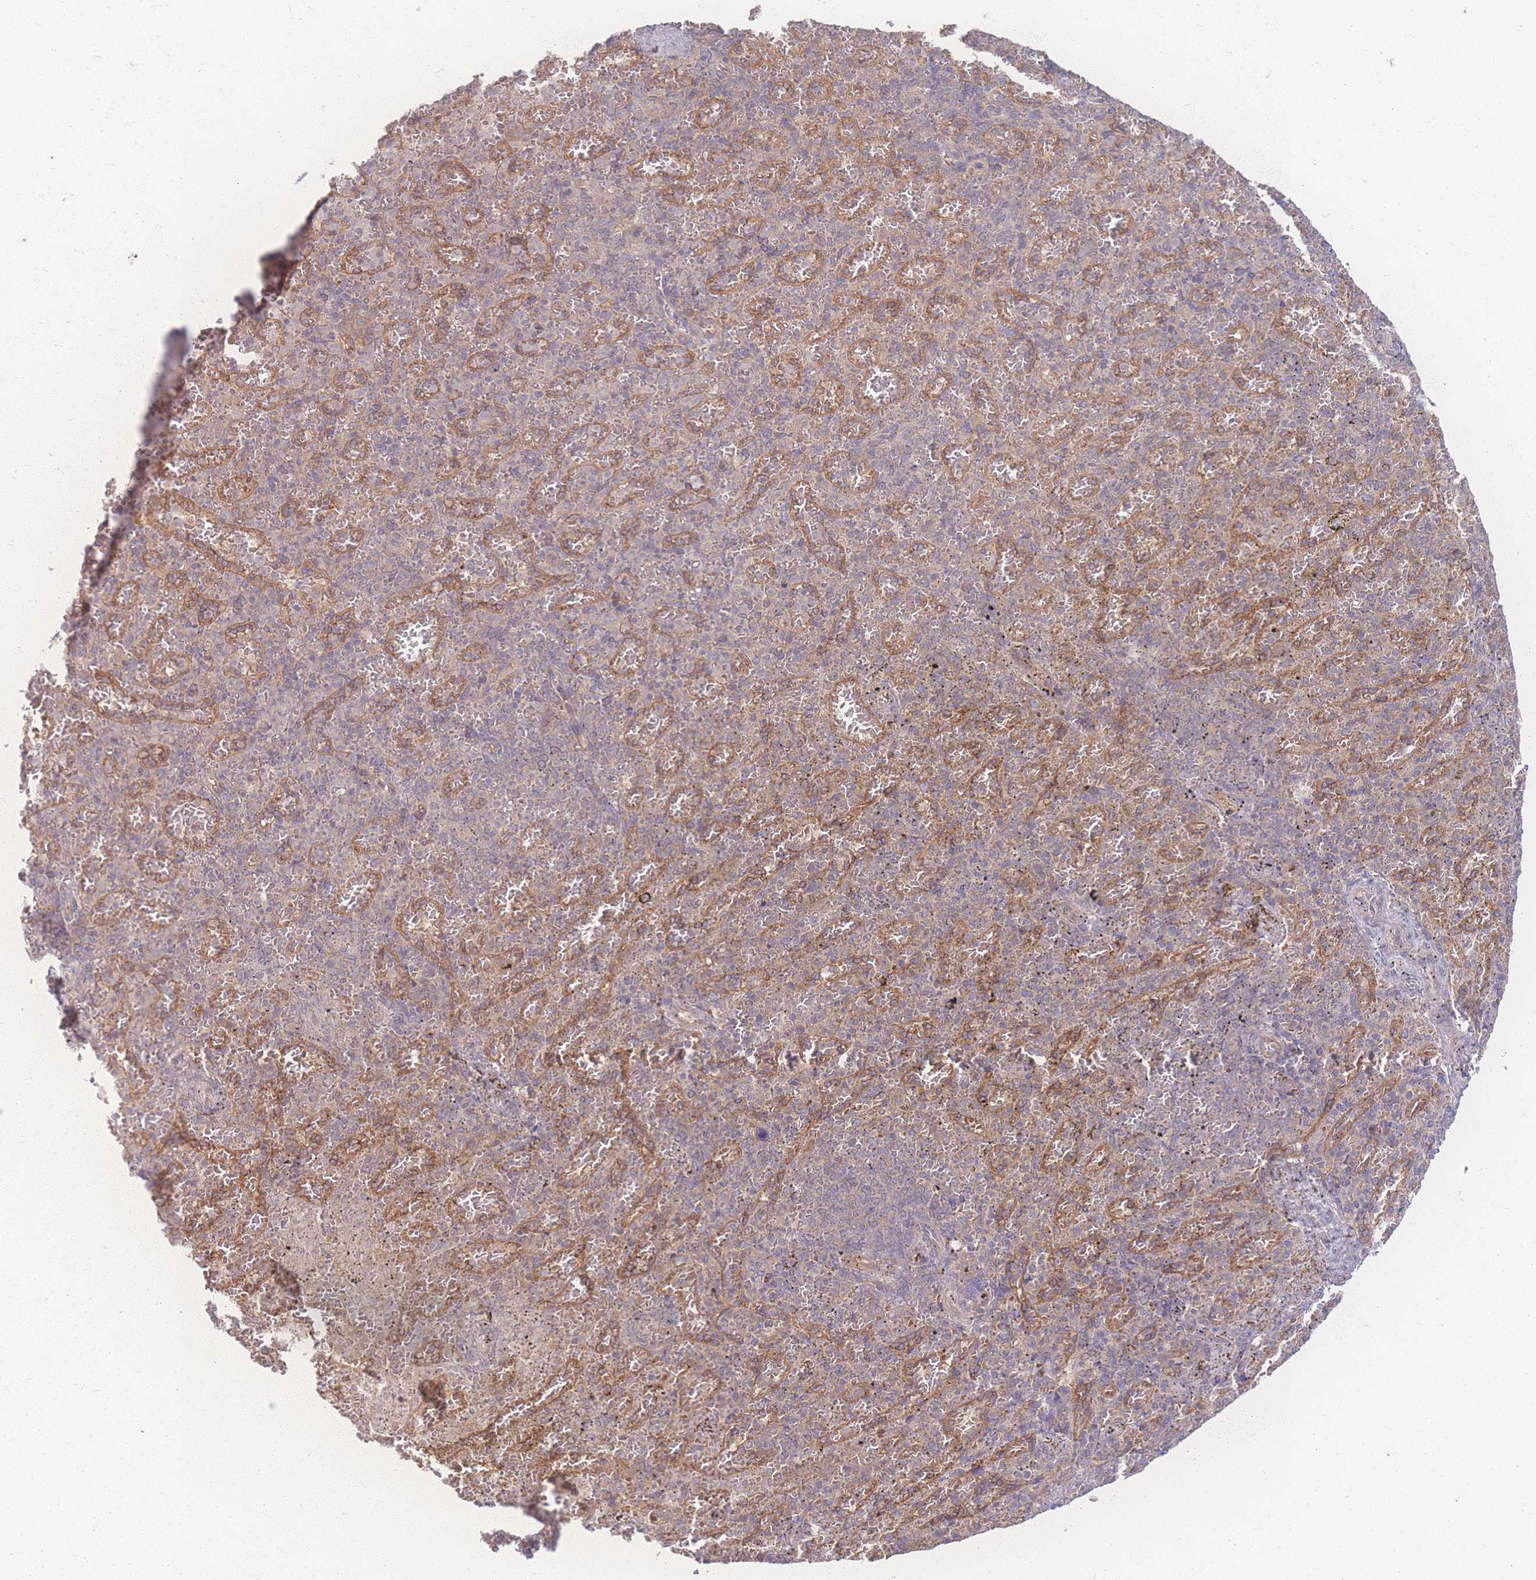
{"staining": {"intensity": "weak", "quantity": "25%-75%", "location": "cytoplasmic/membranous"}, "tissue": "spleen", "cell_type": "Cells in red pulp", "image_type": "normal", "snomed": [{"axis": "morphology", "description": "Normal tissue, NOS"}, {"axis": "topography", "description": "Spleen"}], "caption": "Immunohistochemistry (IHC) of normal human spleen exhibits low levels of weak cytoplasmic/membranous expression in approximately 25%-75% of cells in red pulp. (brown staining indicates protein expression, while blue staining denotes nuclei).", "gene": "INSR", "patient": {"sex": "female", "age": 74}}